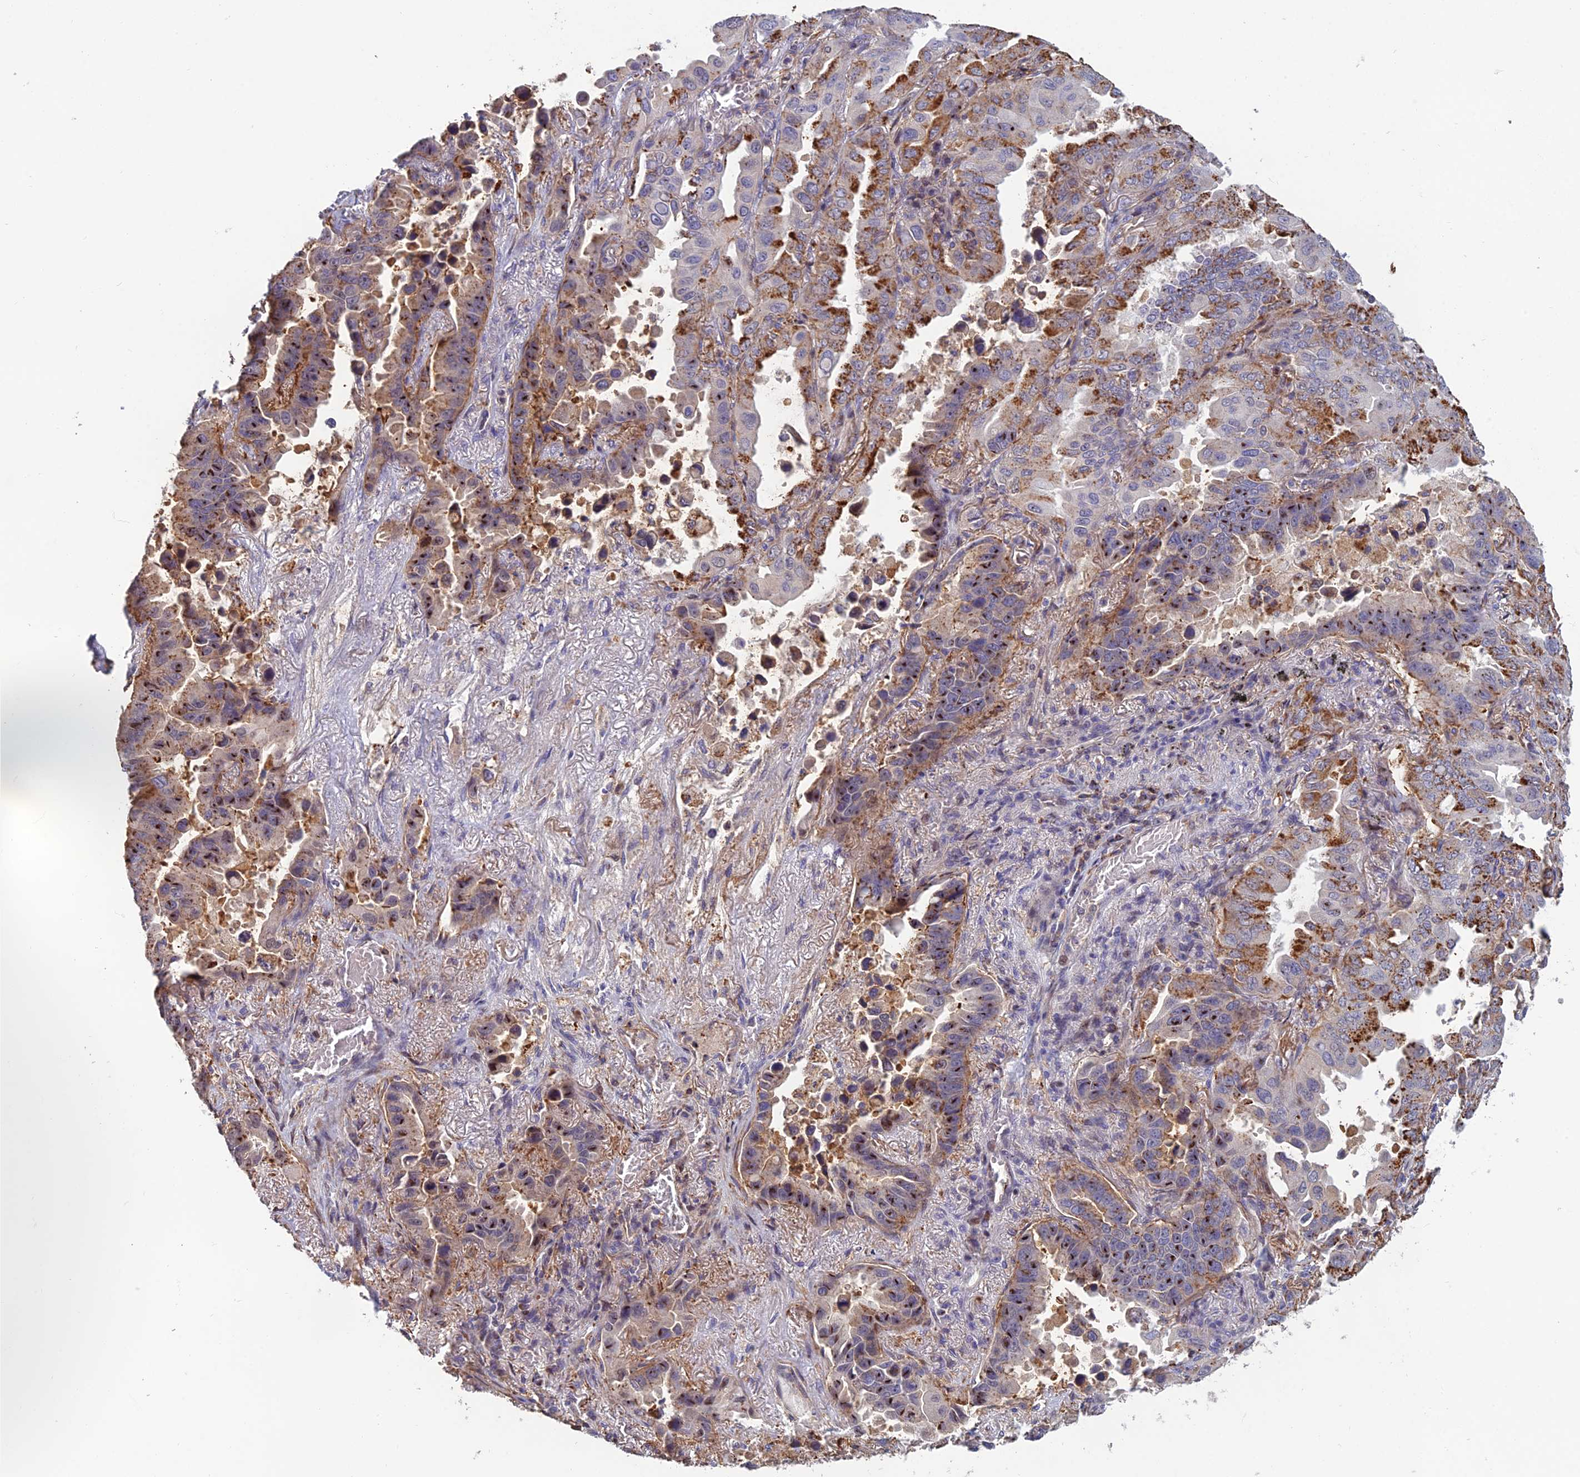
{"staining": {"intensity": "moderate", "quantity": "<25%", "location": "cytoplasmic/membranous"}, "tissue": "lung cancer", "cell_type": "Tumor cells", "image_type": "cancer", "snomed": [{"axis": "morphology", "description": "Adenocarcinoma, NOS"}, {"axis": "topography", "description": "Lung"}], "caption": "Lung cancer (adenocarcinoma) stained with a protein marker exhibits moderate staining in tumor cells.", "gene": "C15orf62", "patient": {"sex": "male", "age": 64}}